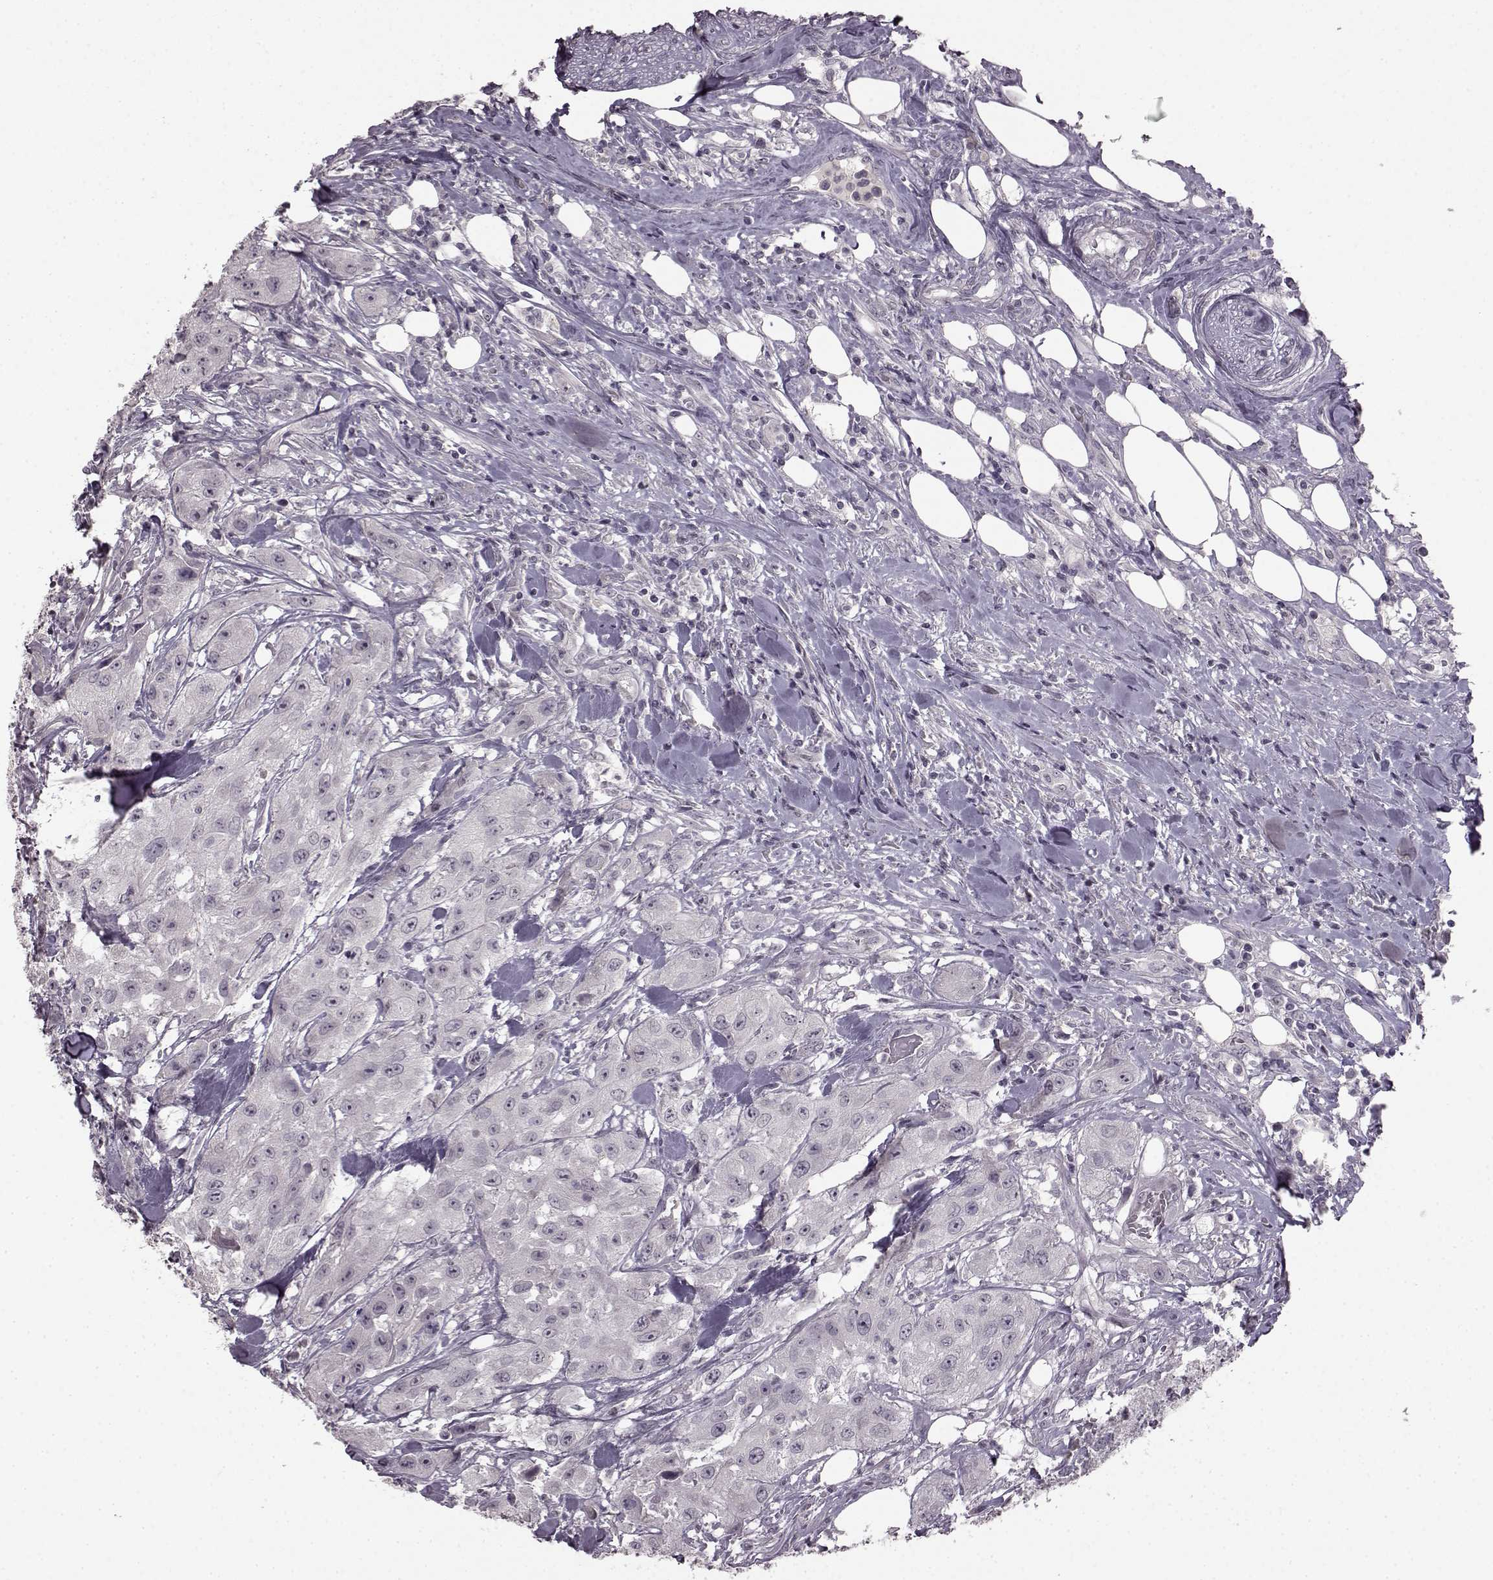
{"staining": {"intensity": "negative", "quantity": "none", "location": "none"}, "tissue": "urothelial cancer", "cell_type": "Tumor cells", "image_type": "cancer", "snomed": [{"axis": "morphology", "description": "Urothelial carcinoma, High grade"}, {"axis": "topography", "description": "Urinary bladder"}], "caption": "The IHC micrograph has no significant expression in tumor cells of urothelial carcinoma (high-grade) tissue.", "gene": "LHB", "patient": {"sex": "male", "age": 79}}